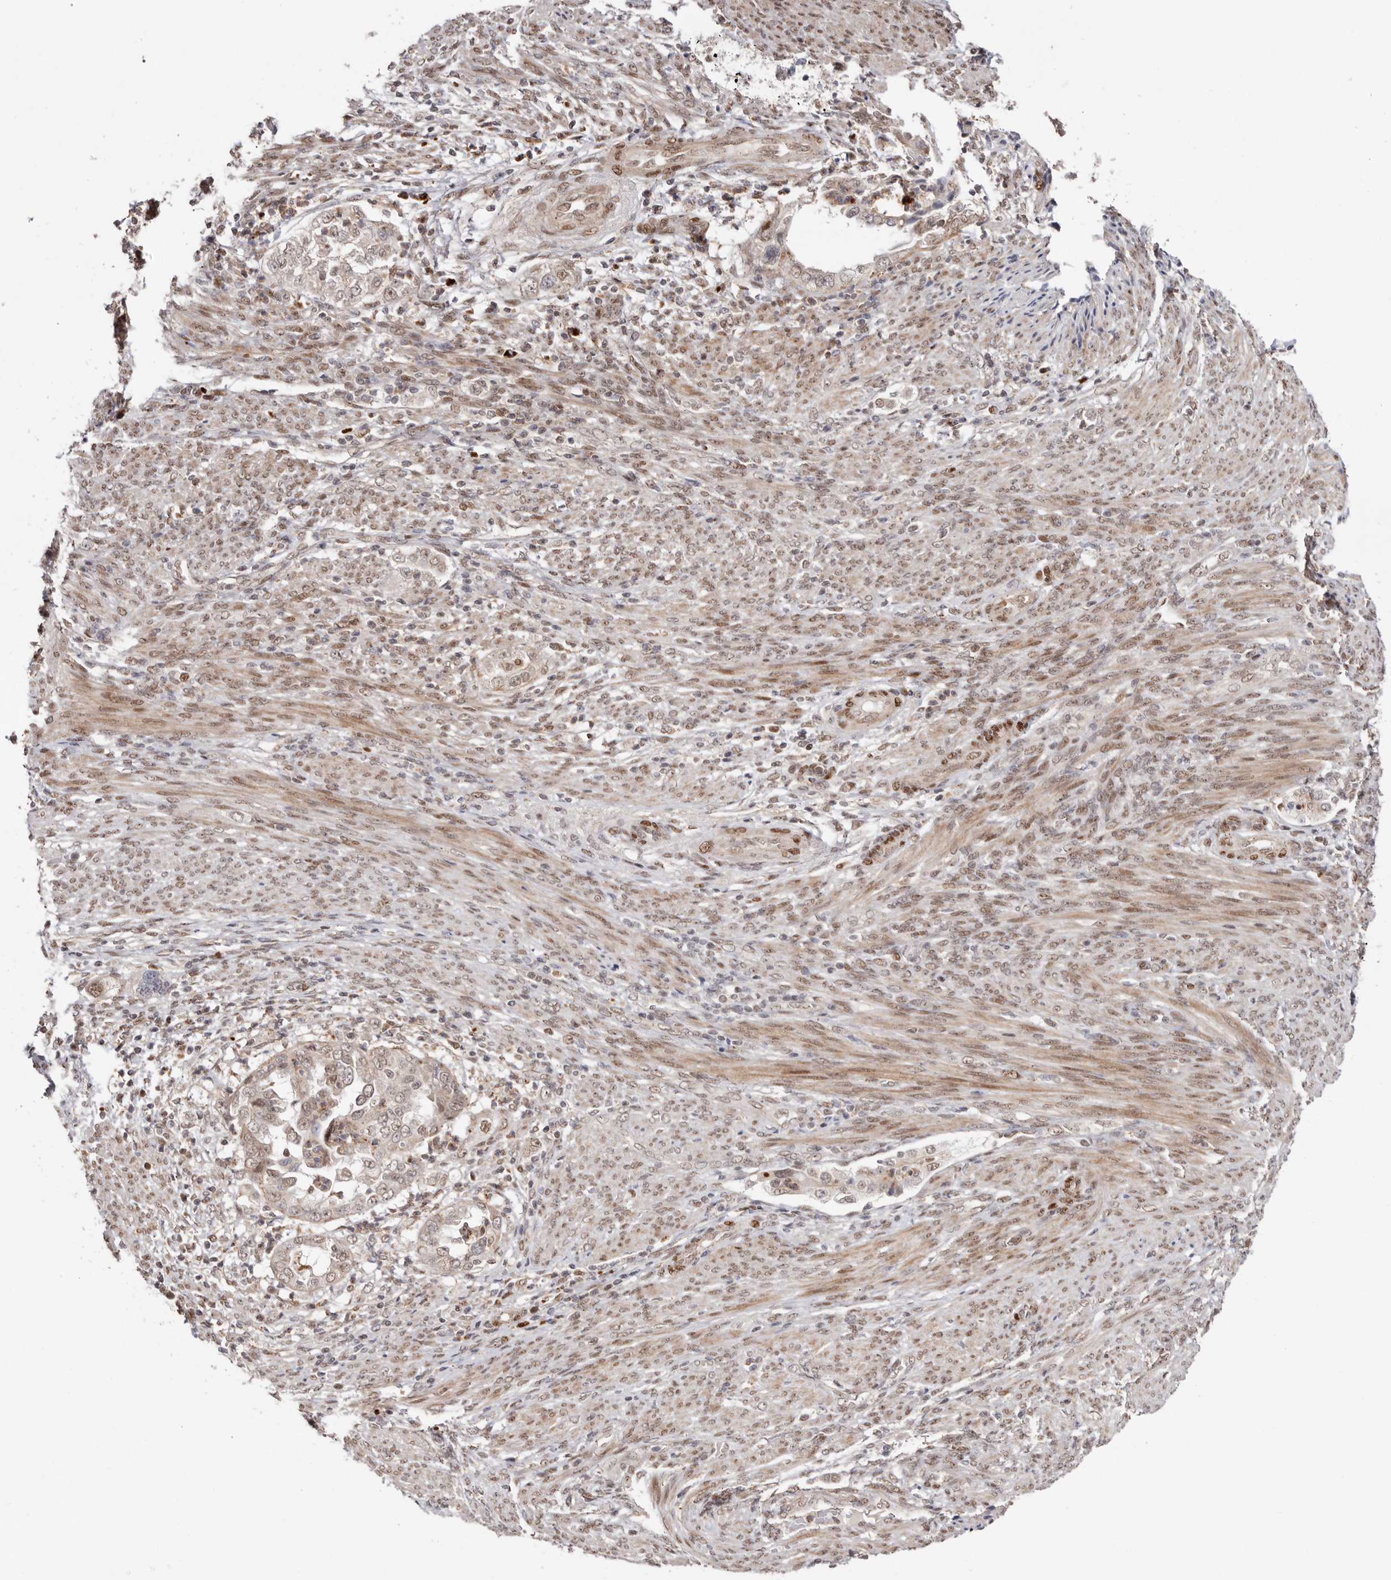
{"staining": {"intensity": "weak", "quantity": "25%-75%", "location": "nuclear"}, "tissue": "endometrial cancer", "cell_type": "Tumor cells", "image_type": "cancer", "snomed": [{"axis": "morphology", "description": "Adenocarcinoma, NOS"}, {"axis": "topography", "description": "Endometrium"}], "caption": "Immunohistochemistry (DAB) staining of endometrial cancer (adenocarcinoma) displays weak nuclear protein positivity in approximately 25%-75% of tumor cells.", "gene": "SMAD7", "patient": {"sex": "female", "age": 85}}